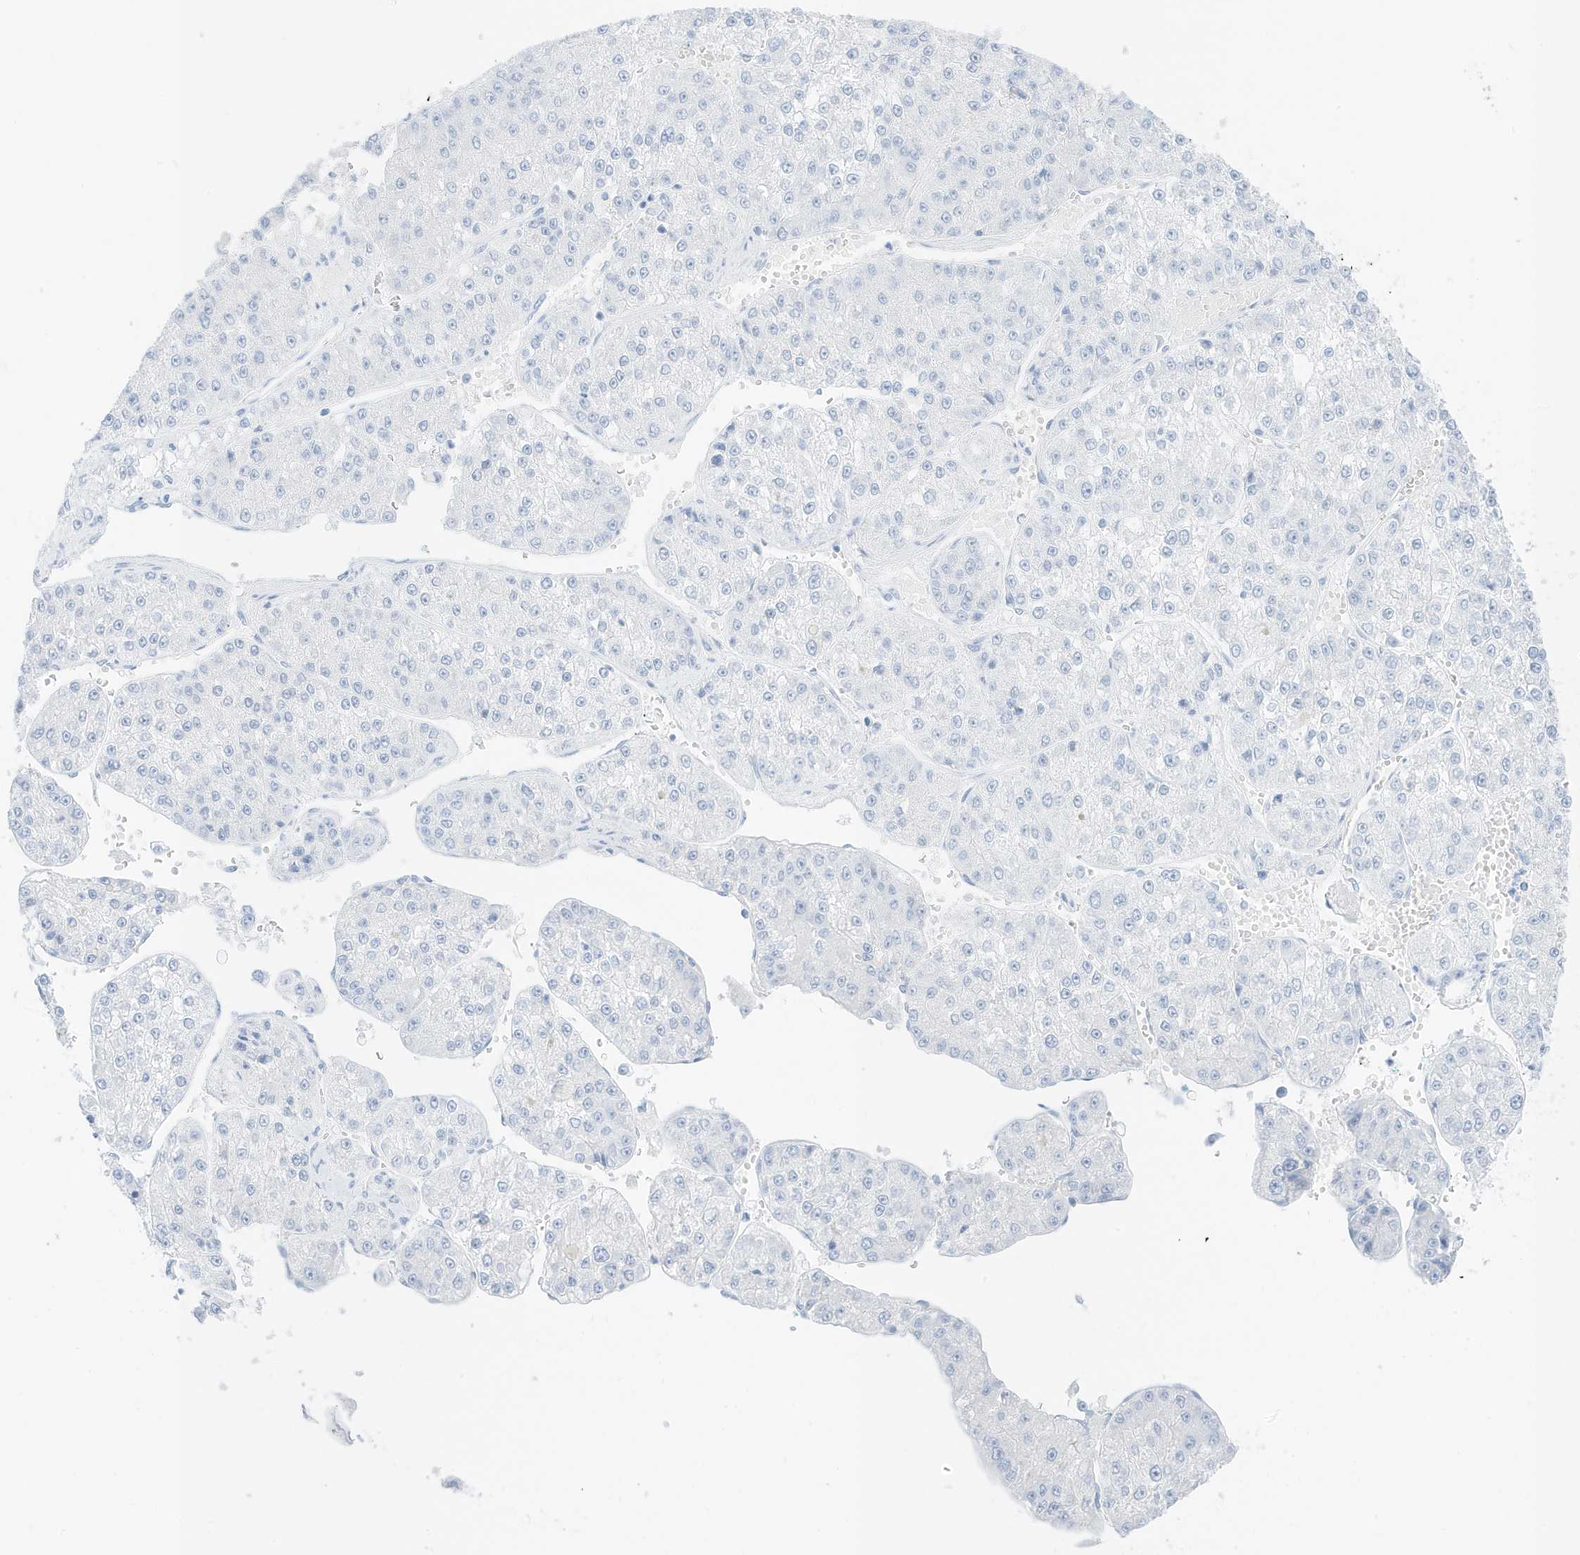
{"staining": {"intensity": "negative", "quantity": "none", "location": "none"}, "tissue": "liver cancer", "cell_type": "Tumor cells", "image_type": "cancer", "snomed": [{"axis": "morphology", "description": "Carcinoma, Hepatocellular, NOS"}, {"axis": "topography", "description": "Liver"}], "caption": "There is no significant positivity in tumor cells of liver cancer (hepatocellular carcinoma).", "gene": "SLC22A13", "patient": {"sex": "female", "age": 73}}